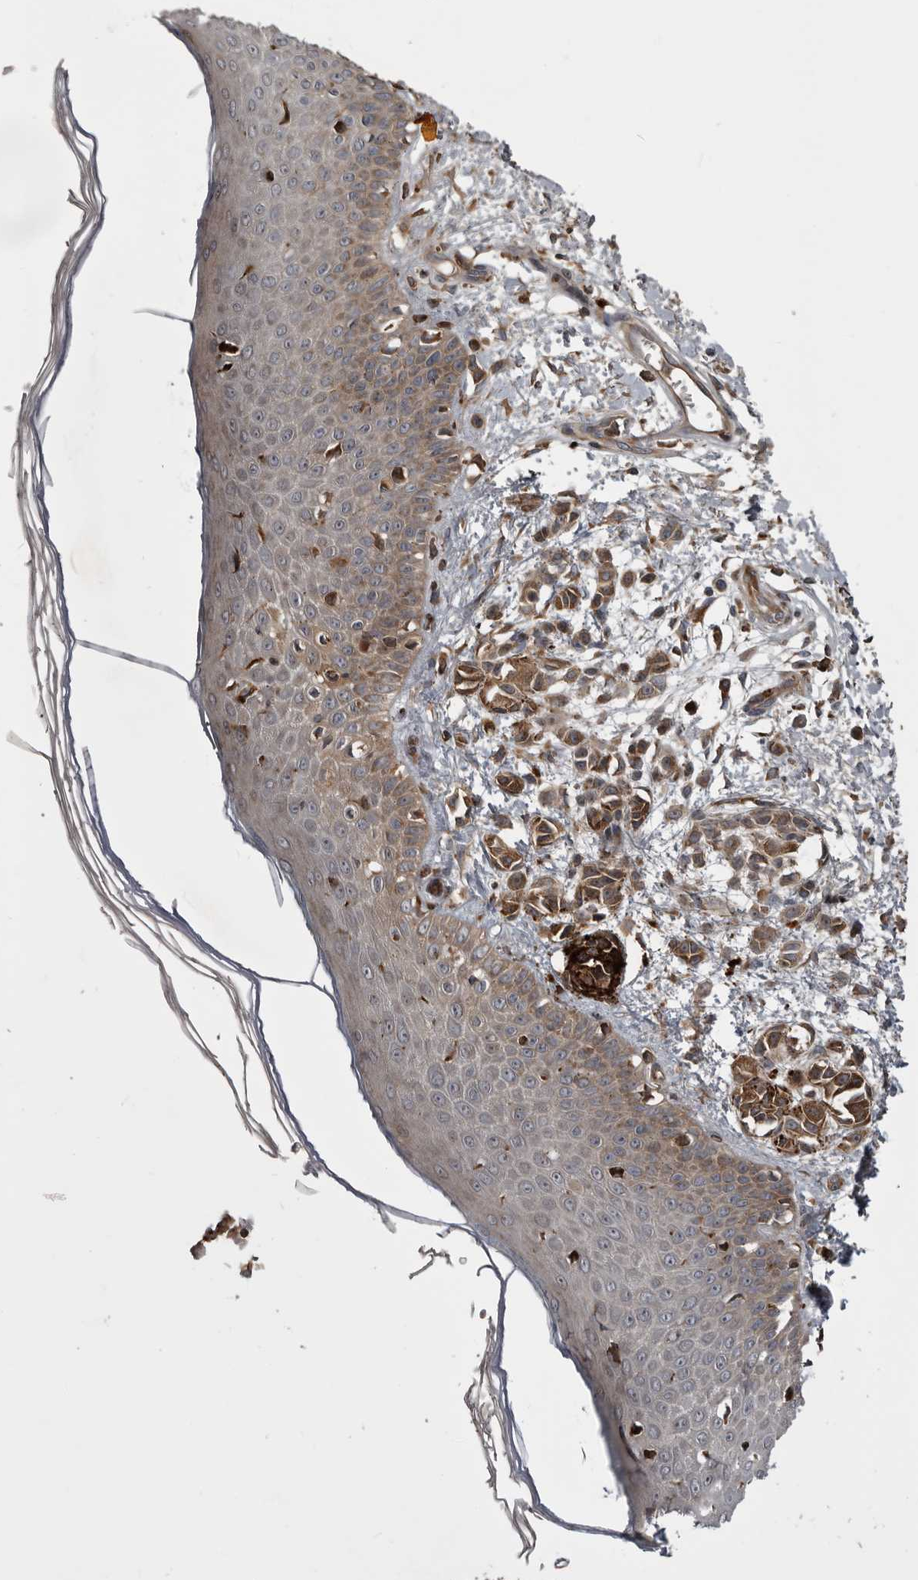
{"staining": {"intensity": "moderate", "quantity": ">75%", "location": "cytoplasmic/membranous"}, "tissue": "skin", "cell_type": "Fibroblasts", "image_type": "normal", "snomed": [{"axis": "morphology", "description": "Normal tissue, NOS"}, {"axis": "morphology", "description": "Inflammation, NOS"}, {"axis": "topography", "description": "Skin"}], "caption": "This image demonstrates normal skin stained with immunohistochemistry to label a protein in brown. The cytoplasmic/membranous of fibroblasts show moderate positivity for the protein. Nuclei are counter-stained blue.", "gene": "RAB3GAP2", "patient": {"sex": "female", "age": 44}}